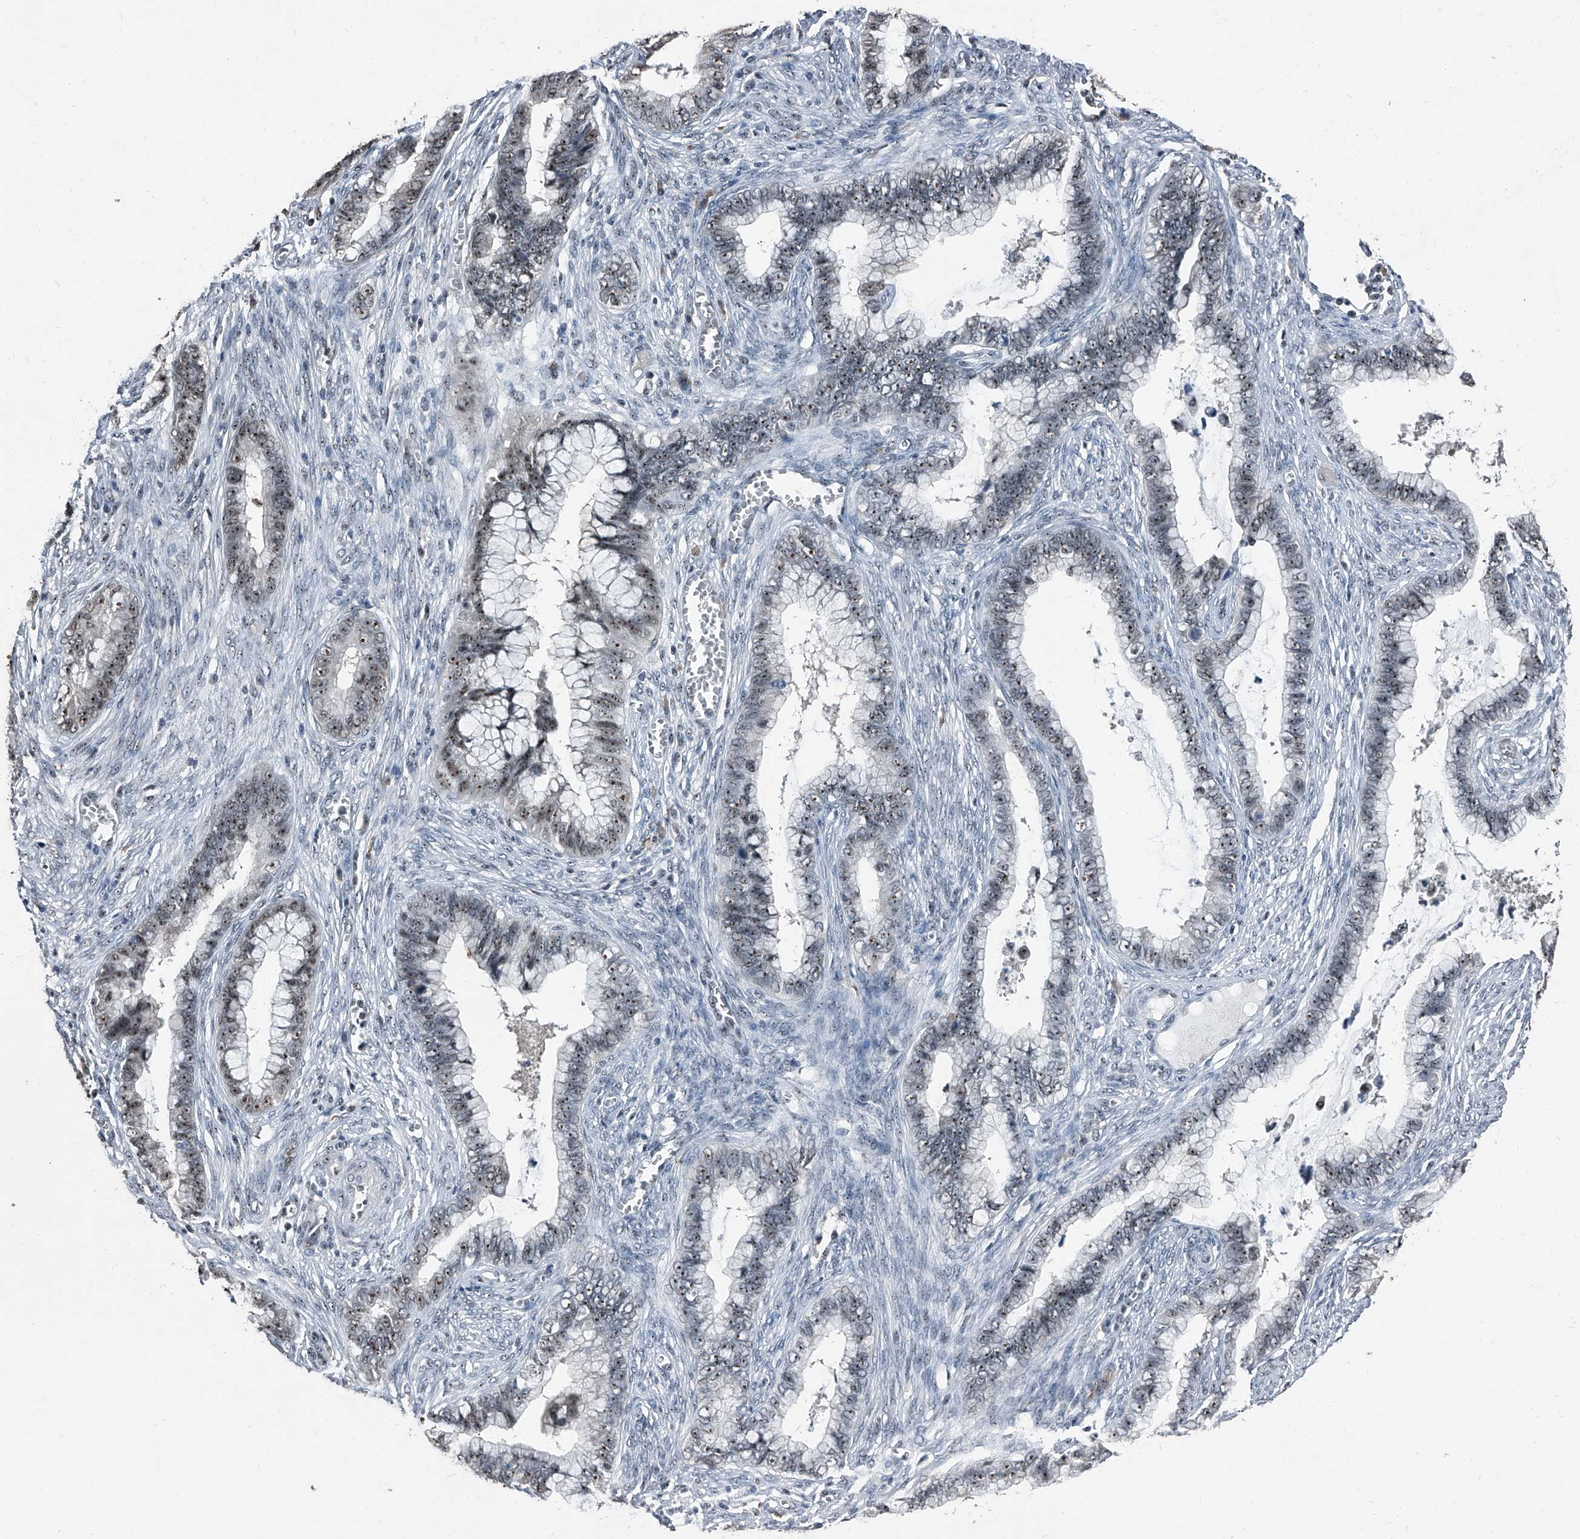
{"staining": {"intensity": "moderate", "quantity": ">75%", "location": "nuclear"}, "tissue": "cervical cancer", "cell_type": "Tumor cells", "image_type": "cancer", "snomed": [{"axis": "morphology", "description": "Adenocarcinoma, NOS"}, {"axis": "topography", "description": "Cervix"}], "caption": "Human cervical cancer stained for a protein (brown) reveals moderate nuclear positive positivity in approximately >75% of tumor cells.", "gene": "TCOF1", "patient": {"sex": "female", "age": 44}}